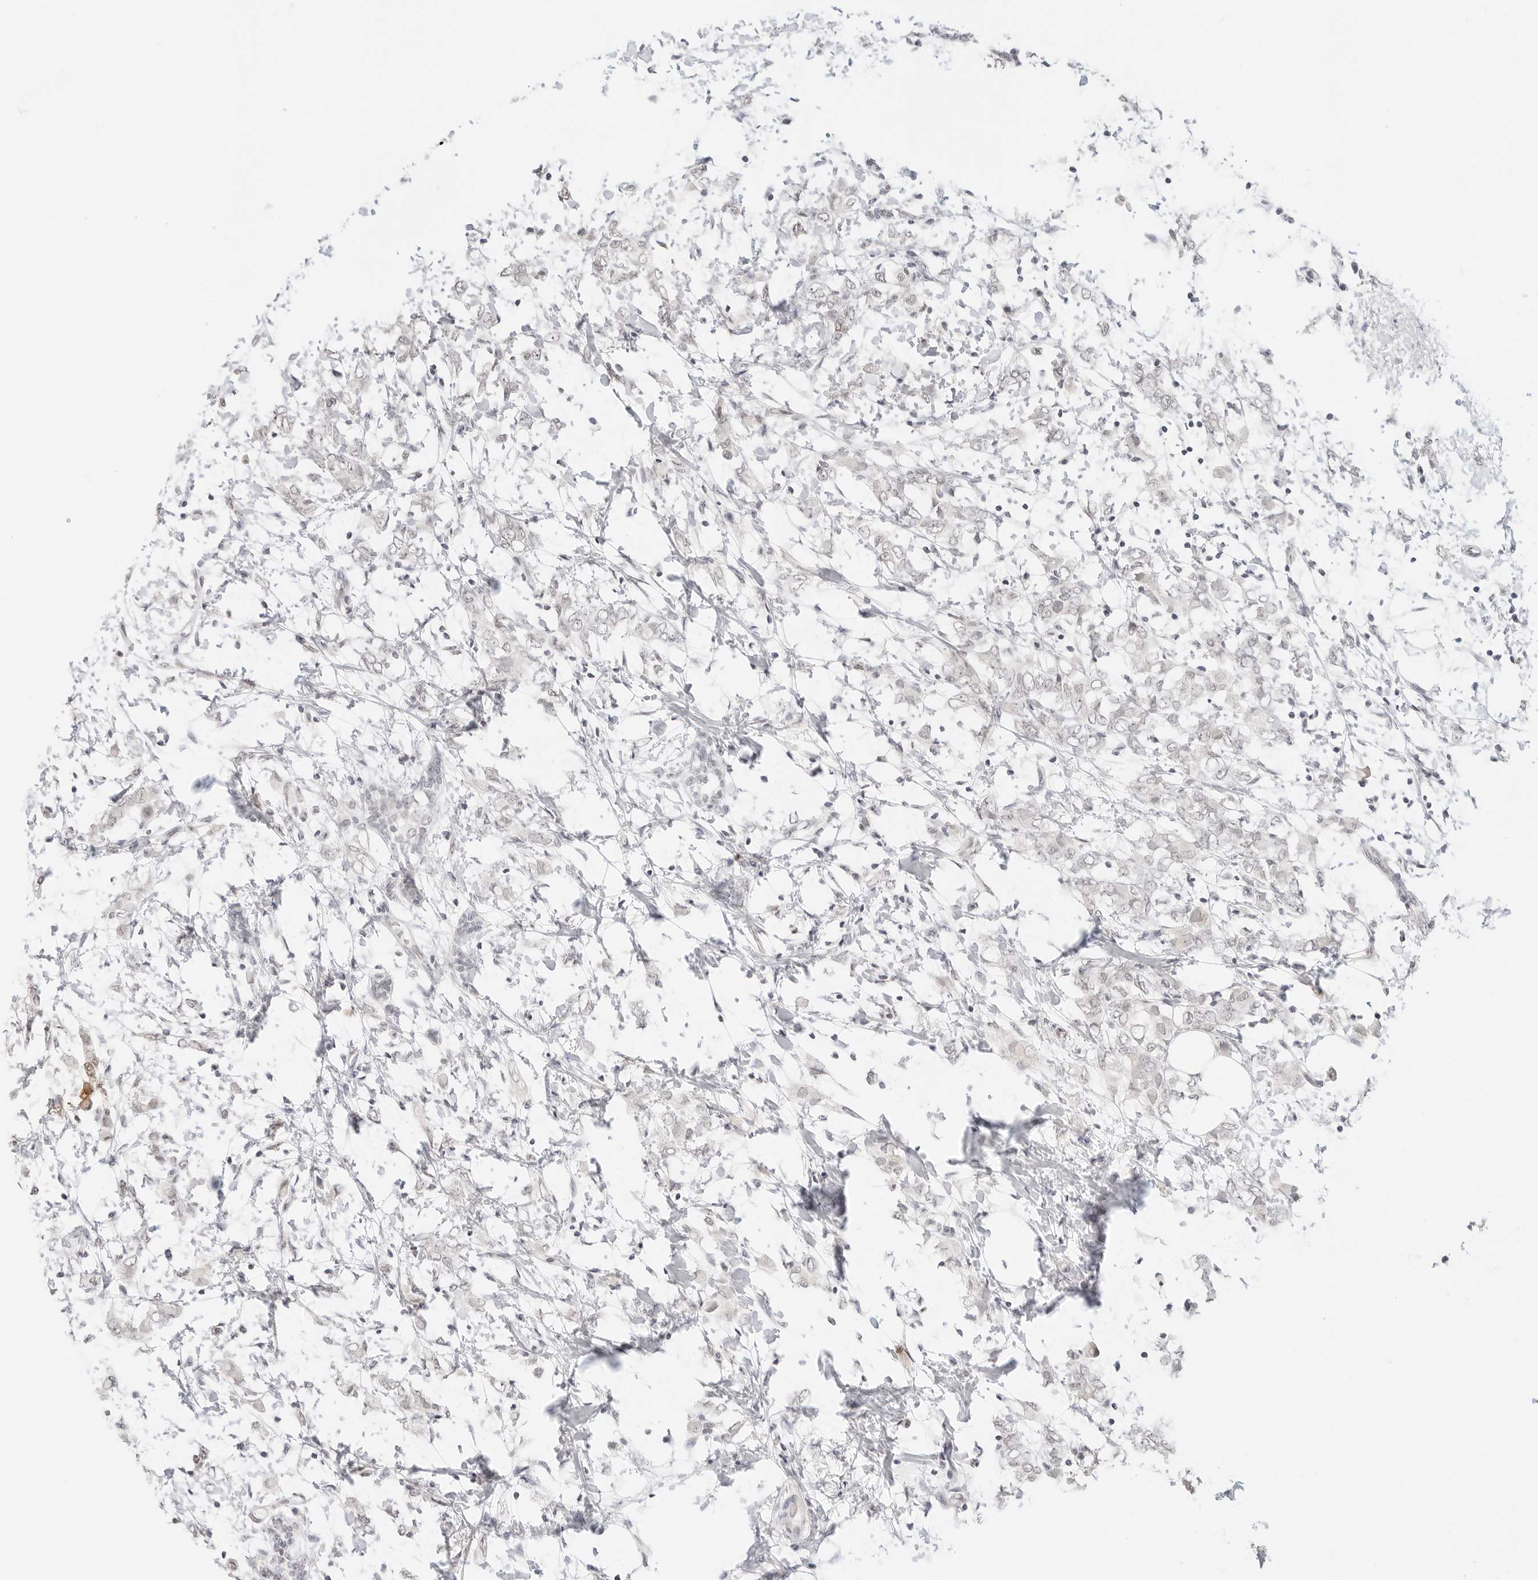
{"staining": {"intensity": "negative", "quantity": "none", "location": "none"}, "tissue": "breast cancer", "cell_type": "Tumor cells", "image_type": "cancer", "snomed": [{"axis": "morphology", "description": "Normal tissue, NOS"}, {"axis": "morphology", "description": "Lobular carcinoma"}, {"axis": "topography", "description": "Breast"}], "caption": "Immunohistochemical staining of breast cancer (lobular carcinoma) displays no significant staining in tumor cells.", "gene": "GPR34", "patient": {"sex": "female", "age": 47}}